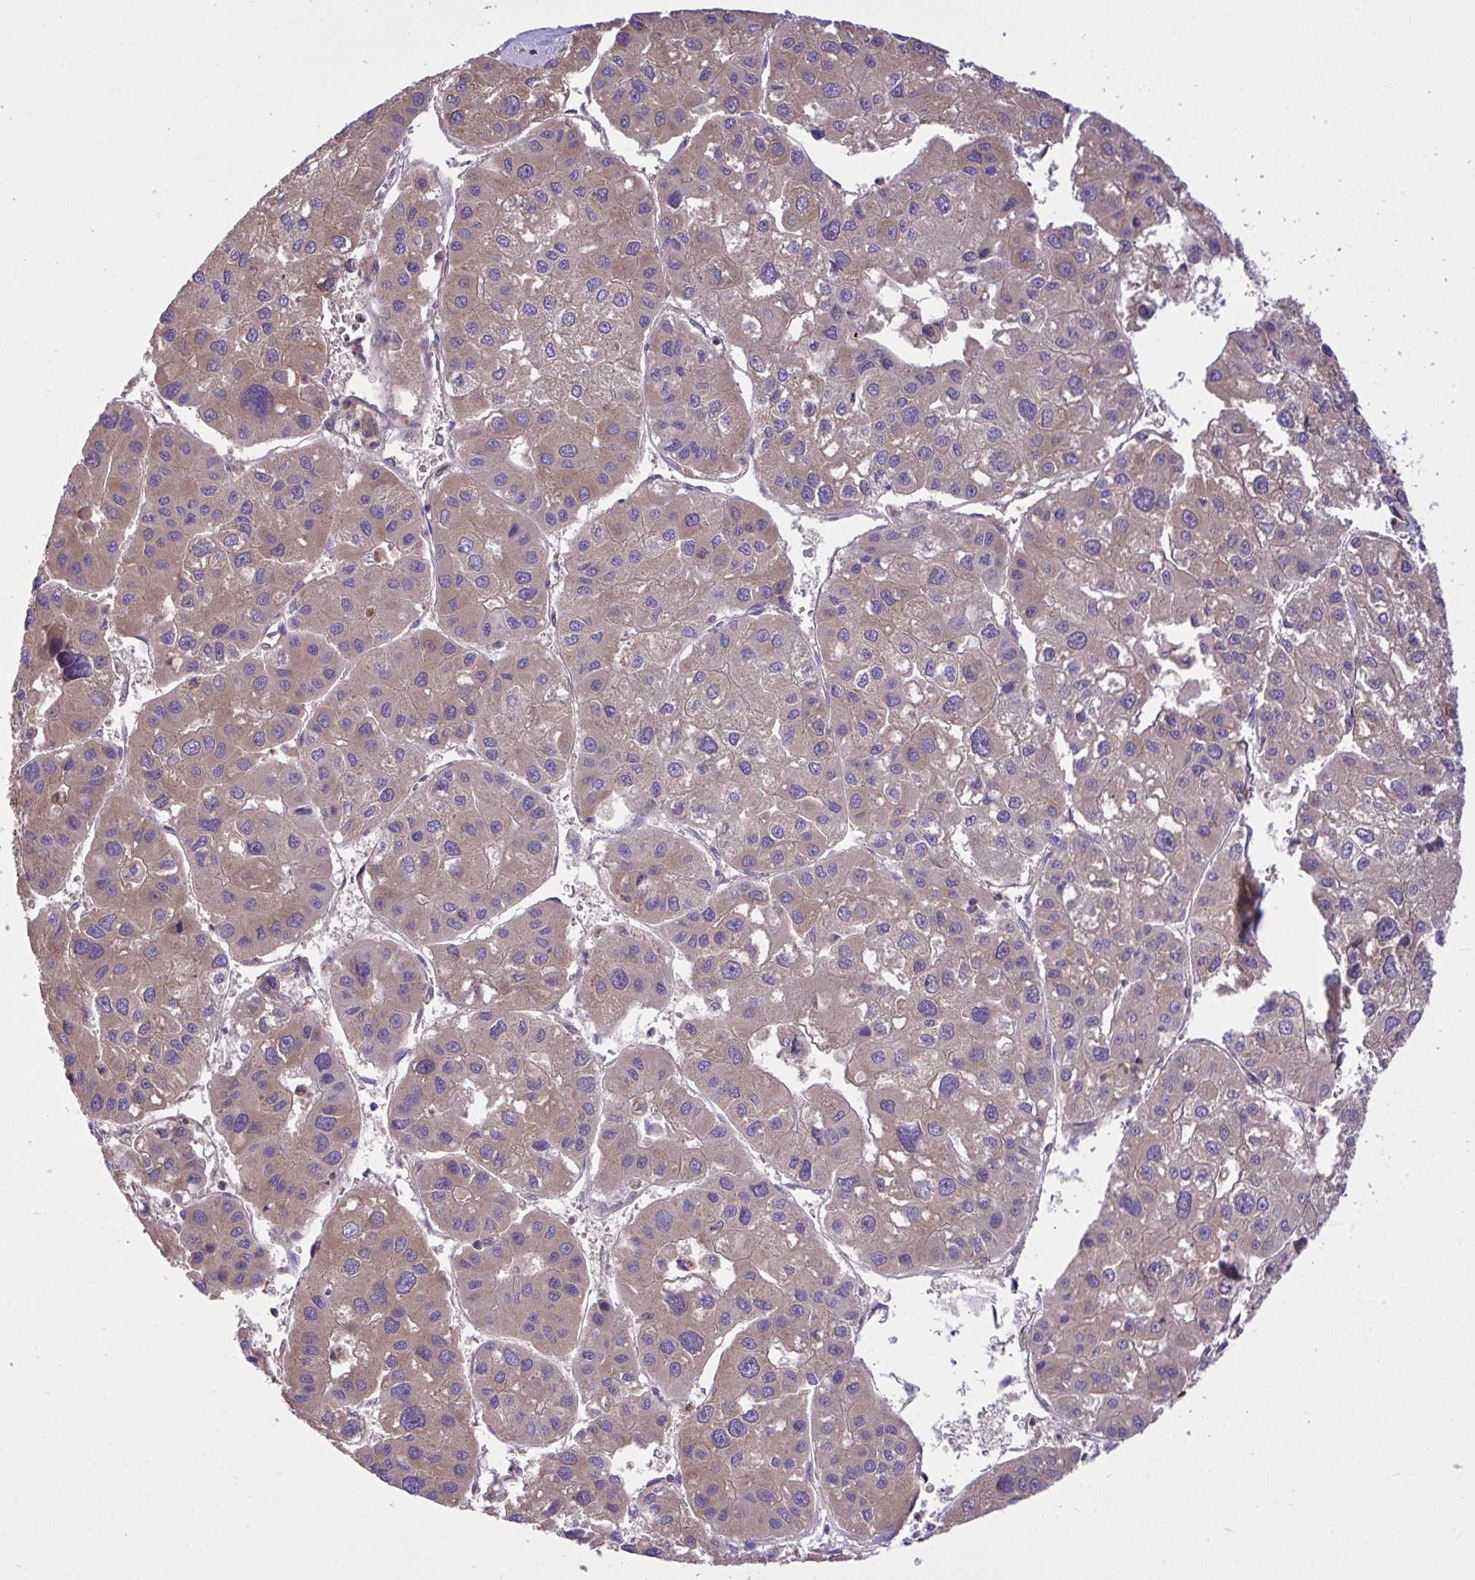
{"staining": {"intensity": "weak", "quantity": ">75%", "location": "cytoplasmic/membranous"}, "tissue": "liver cancer", "cell_type": "Tumor cells", "image_type": "cancer", "snomed": [{"axis": "morphology", "description": "Carcinoma, Hepatocellular, NOS"}, {"axis": "topography", "description": "Liver"}], "caption": "Protein expression analysis of human liver cancer (hepatocellular carcinoma) reveals weak cytoplasmic/membranous expression in about >75% of tumor cells. (Stains: DAB (3,3'-diaminobenzidine) in brown, nuclei in blue, Microscopy: brightfield microscopy at high magnification).", "gene": "GRB14", "patient": {"sex": "male", "age": 73}}